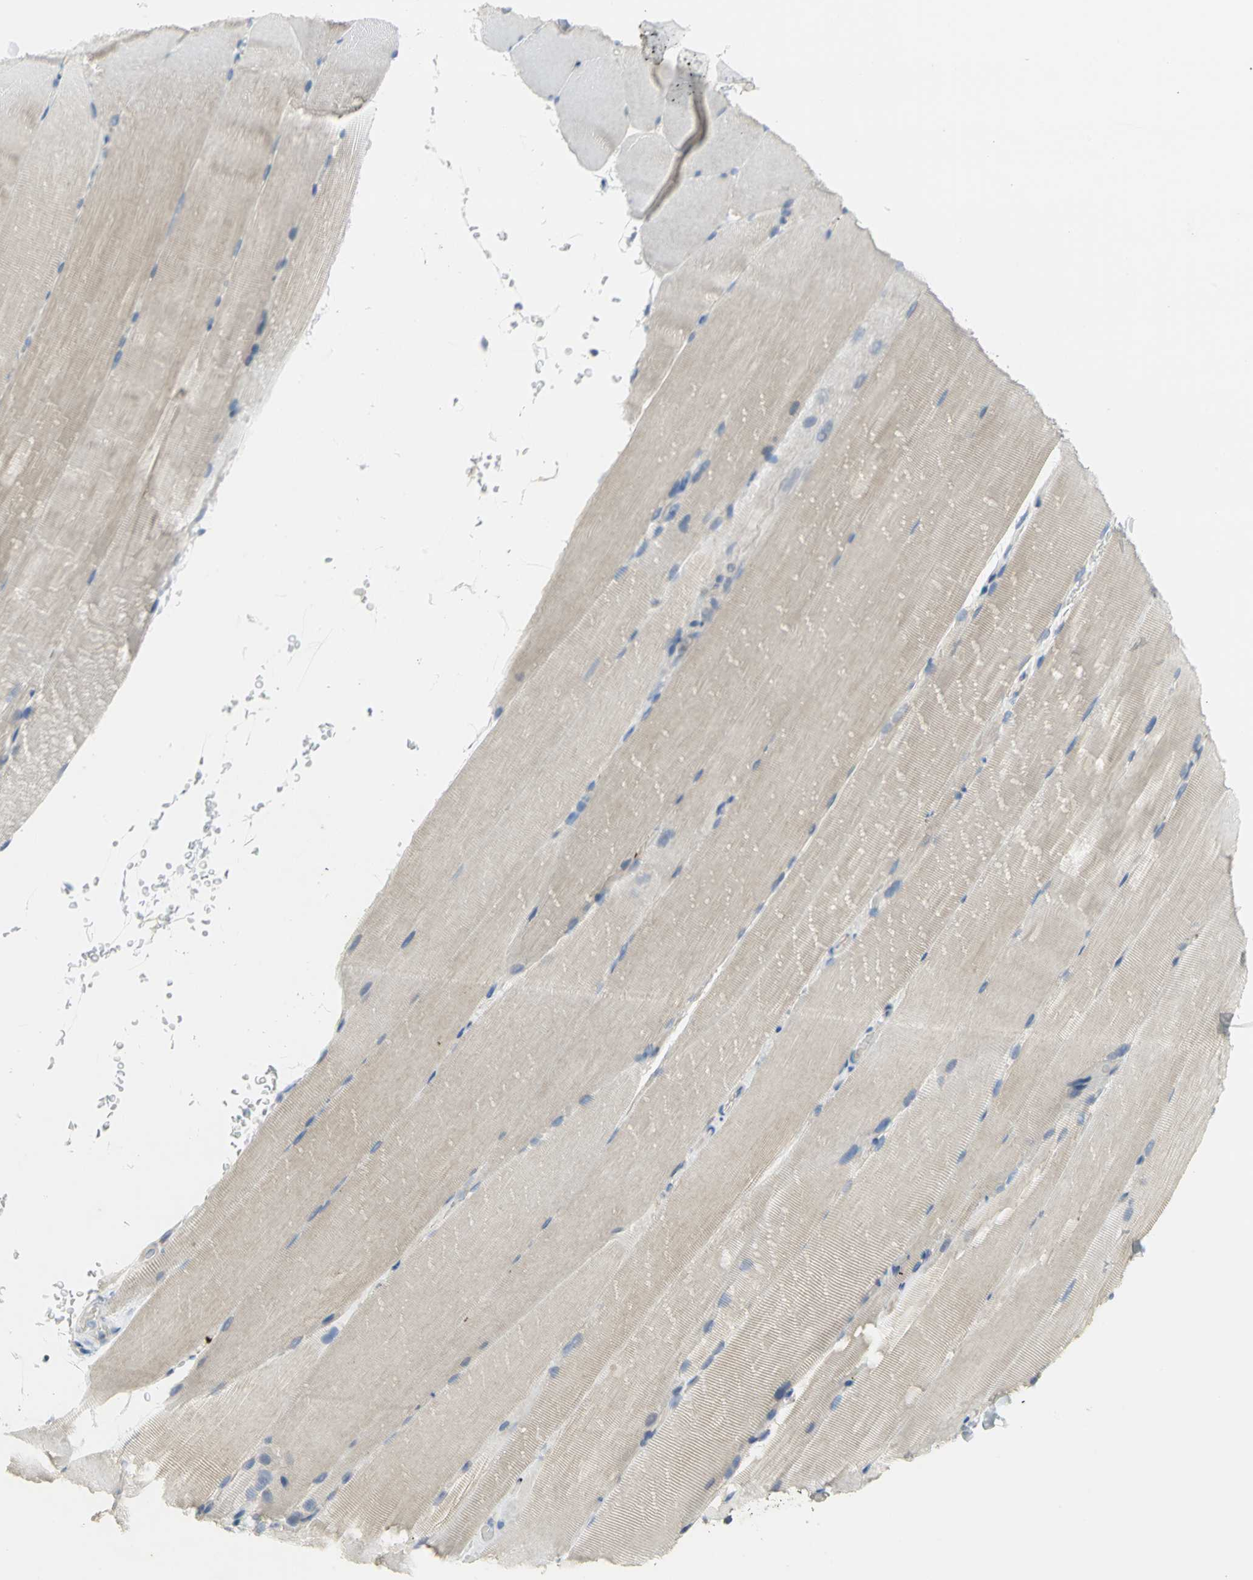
{"staining": {"intensity": "weak", "quantity": ">75%", "location": "cytoplasmic/membranous"}, "tissue": "skeletal muscle", "cell_type": "Myocytes", "image_type": "normal", "snomed": [{"axis": "morphology", "description": "Normal tissue, NOS"}, {"axis": "topography", "description": "Skeletal muscle"}, {"axis": "topography", "description": "Parathyroid gland"}], "caption": "Brown immunohistochemical staining in normal human skeletal muscle demonstrates weak cytoplasmic/membranous expression in about >75% of myocytes.", "gene": "HTR1F", "patient": {"sex": "female", "age": 37}}